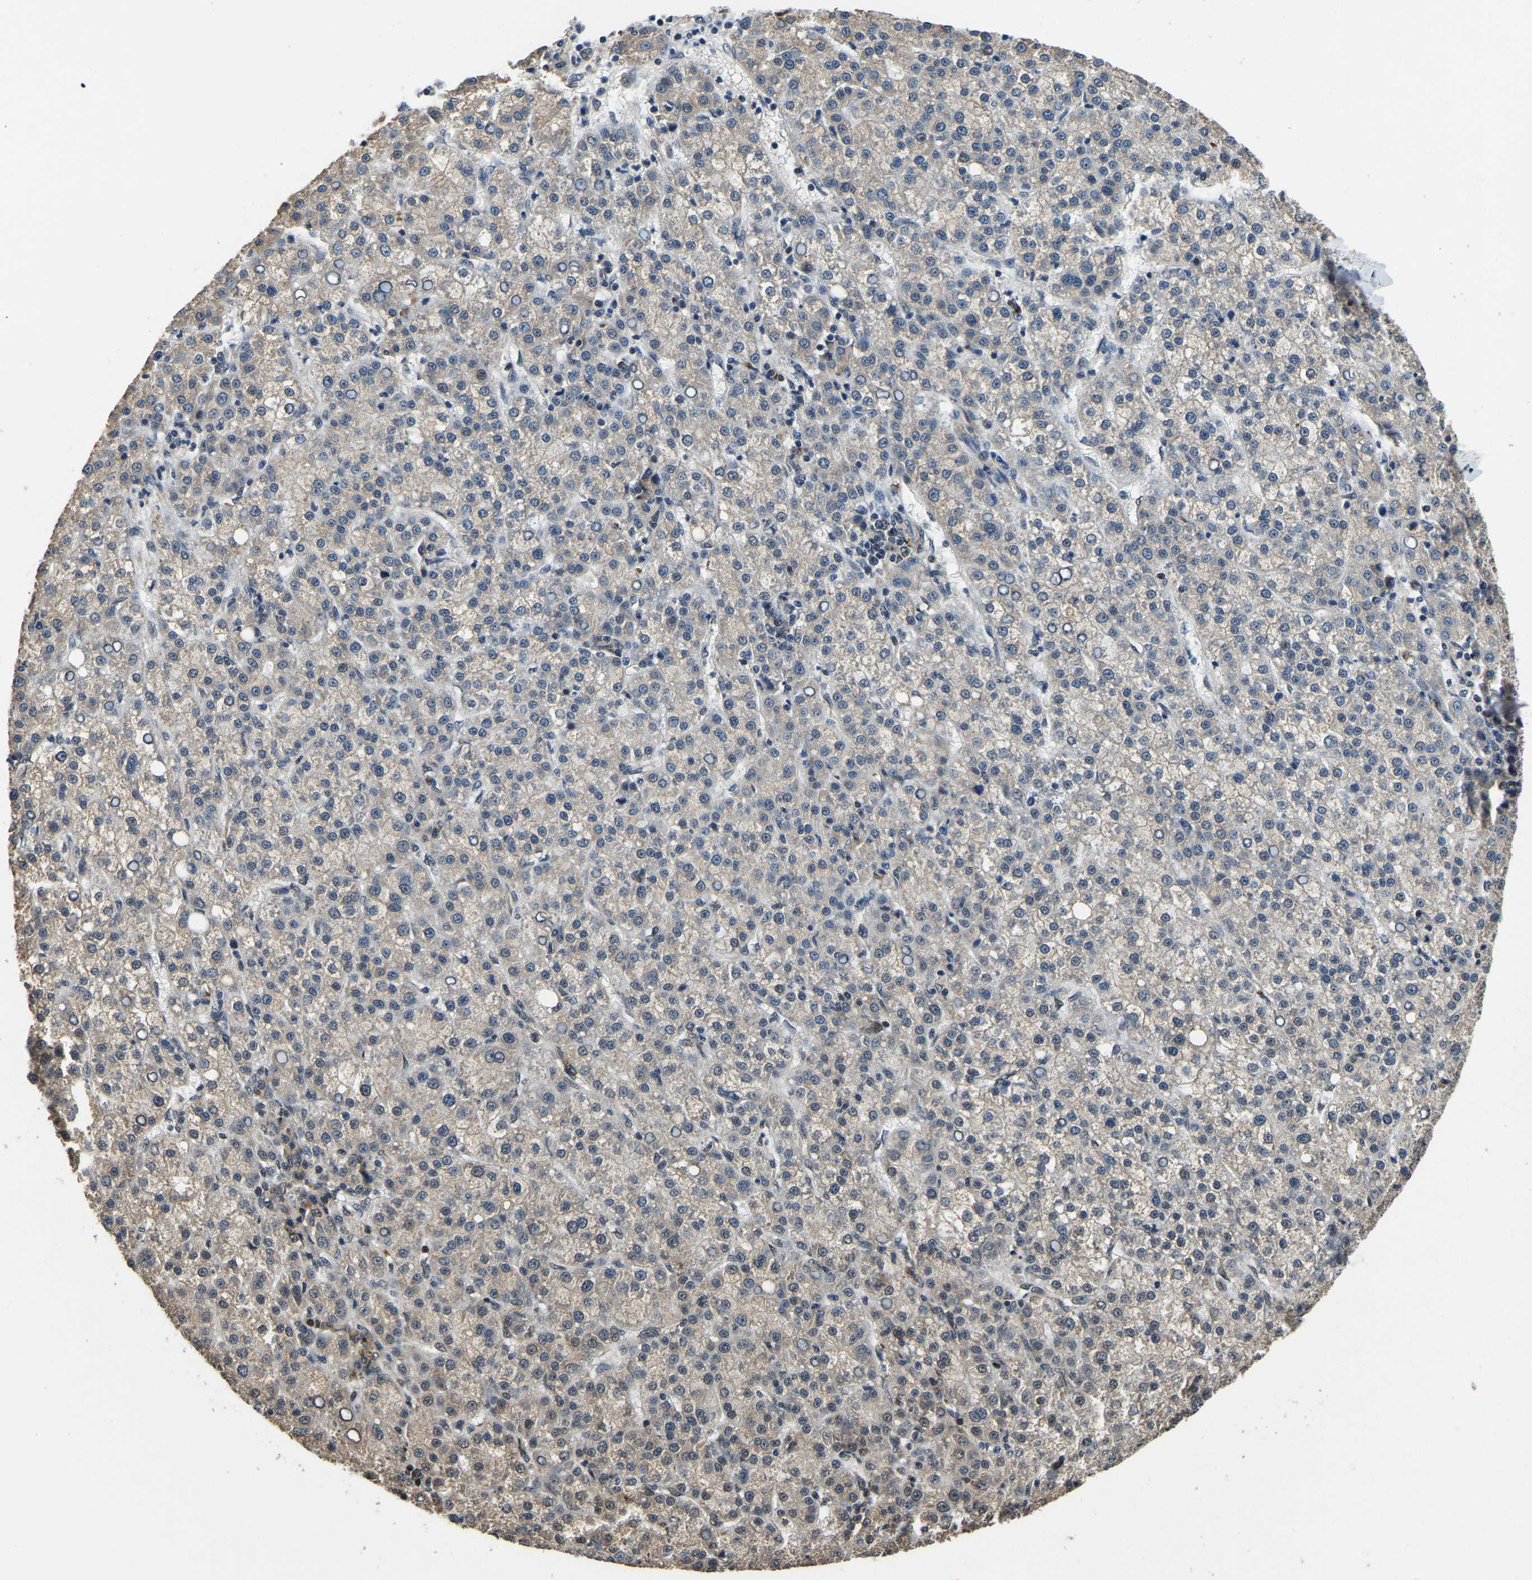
{"staining": {"intensity": "weak", "quantity": "25%-75%", "location": "cytoplasmic/membranous"}, "tissue": "liver cancer", "cell_type": "Tumor cells", "image_type": "cancer", "snomed": [{"axis": "morphology", "description": "Carcinoma, Hepatocellular, NOS"}, {"axis": "topography", "description": "Liver"}], "caption": "The histopathology image exhibits immunohistochemical staining of liver hepatocellular carcinoma. There is weak cytoplasmic/membranous staining is seen in about 25%-75% of tumor cells.", "gene": "DFFA", "patient": {"sex": "female", "age": 58}}